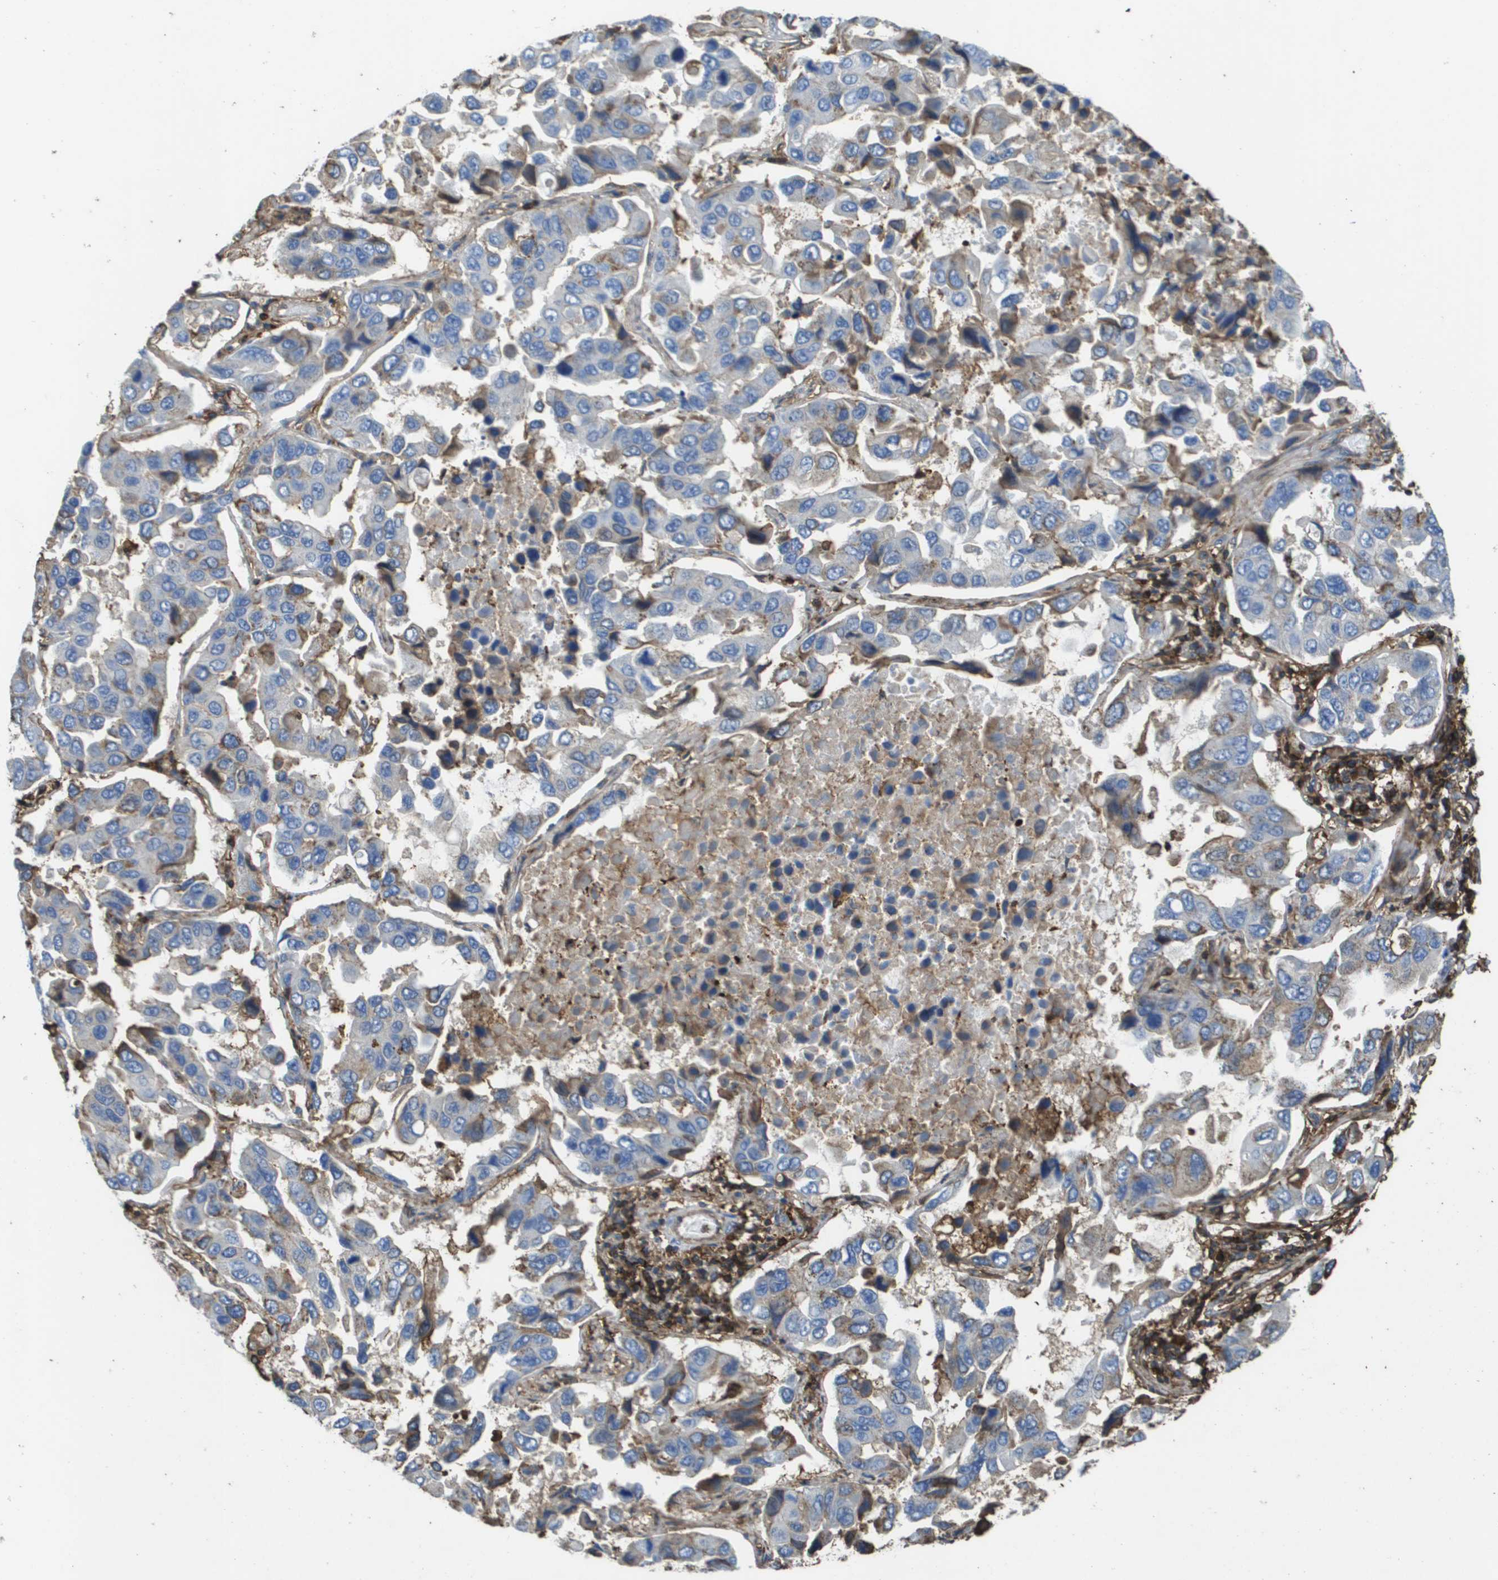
{"staining": {"intensity": "negative", "quantity": "none", "location": "none"}, "tissue": "lung cancer", "cell_type": "Tumor cells", "image_type": "cancer", "snomed": [{"axis": "morphology", "description": "Adenocarcinoma, NOS"}, {"axis": "topography", "description": "Lung"}], "caption": "An IHC image of lung cancer (adenocarcinoma) is shown. There is no staining in tumor cells of lung cancer (adenocarcinoma). Nuclei are stained in blue.", "gene": "PASK", "patient": {"sex": "male", "age": 64}}